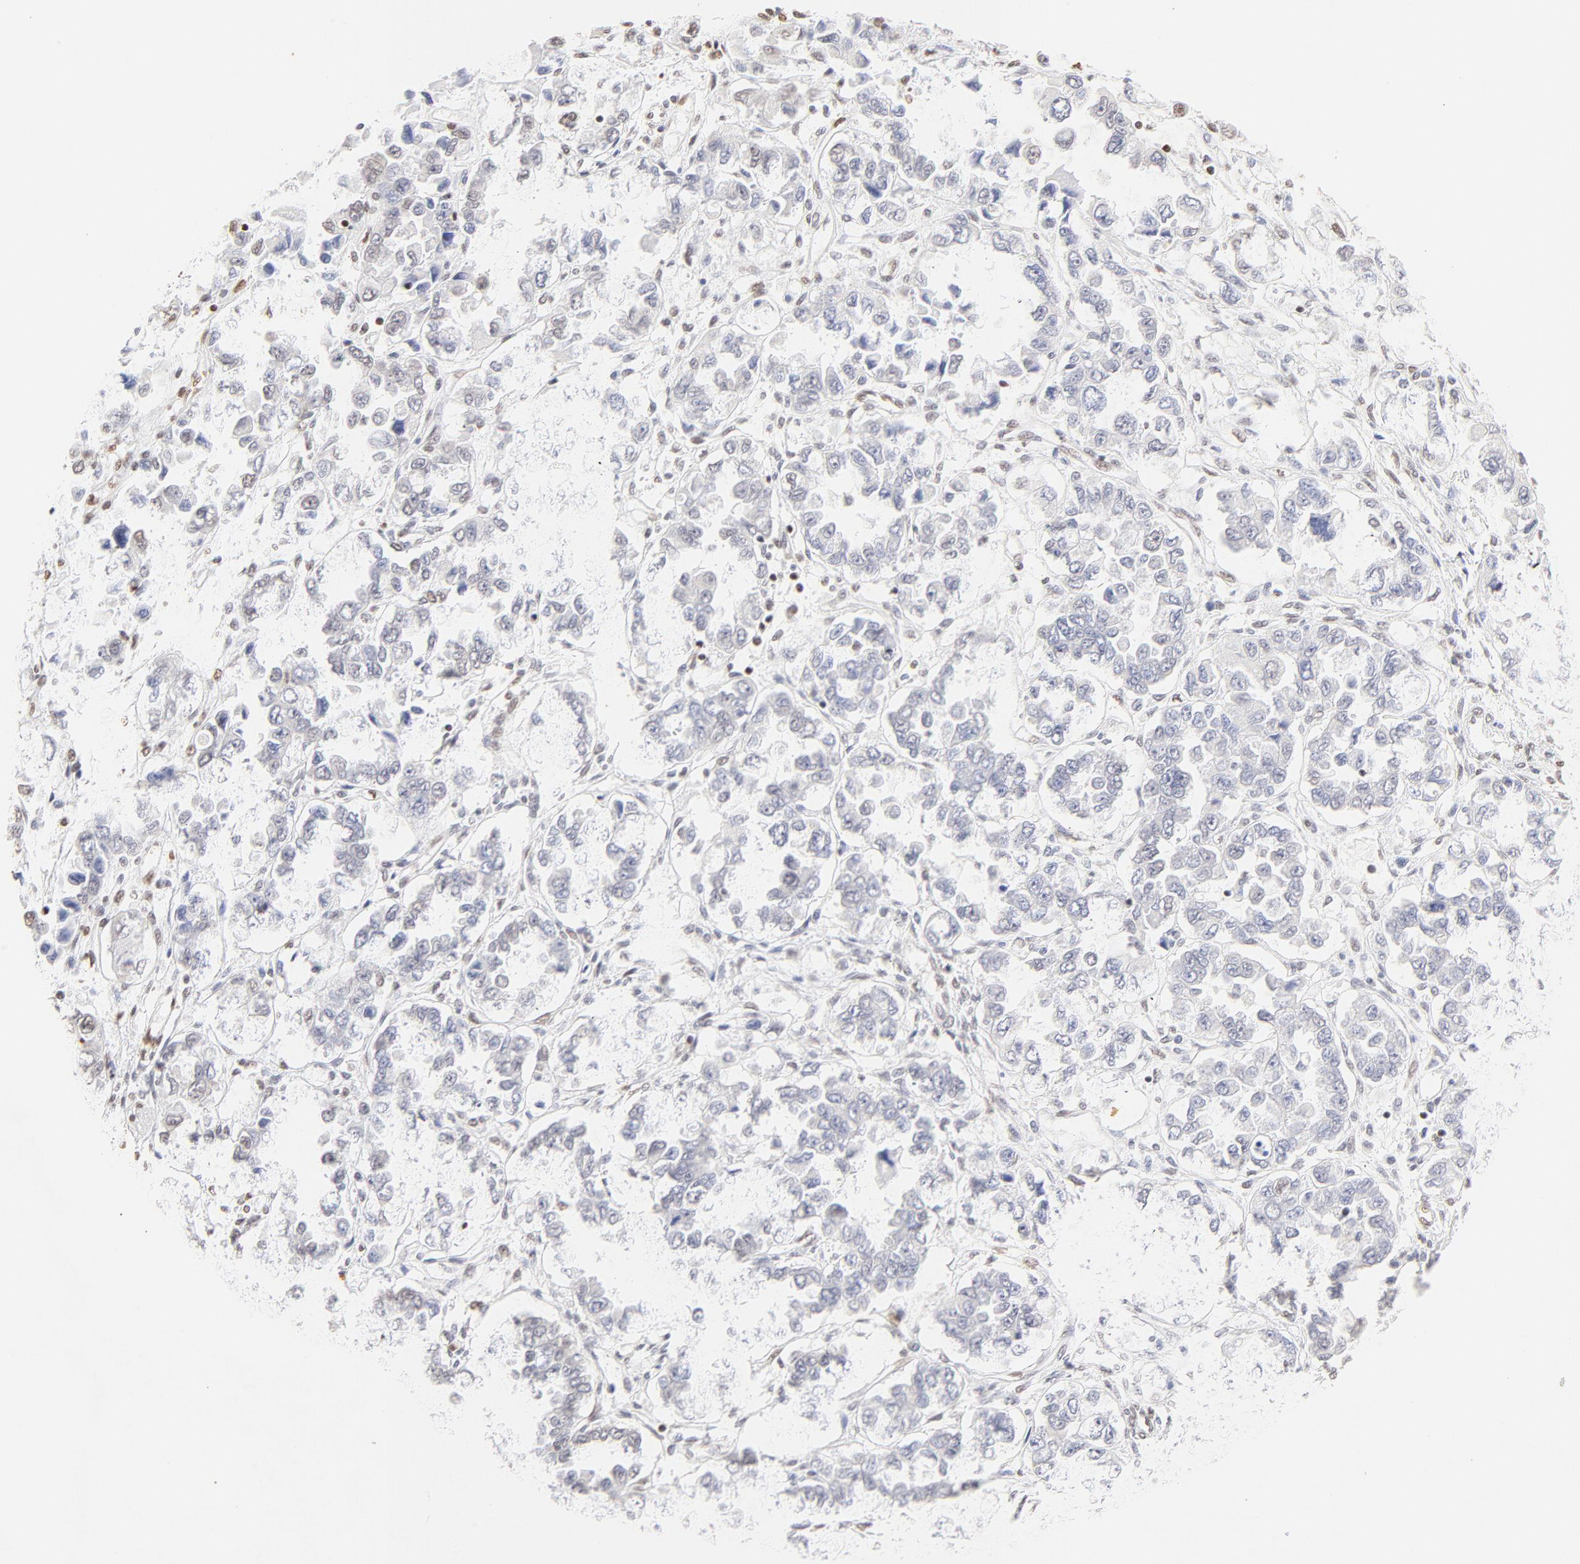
{"staining": {"intensity": "weak", "quantity": "<25%", "location": "nuclear"}, "tissue": "ovarian cancer", "cell_type": "Tumor cells", "image_type": "cancer", "snomed": [{"axis": "morphology", "description": "Cystadenocarcinoma, serous, NOS"}, {"axis": "topography", "description": "Ovary"}], "caption": "DAB immunohistochemical staining of human ovarian serous cystadenocarcinoma reveals no significant staining in tumor cells.", "gene": "ZNF540", "patient": {"sex": "female", "age": 84}}